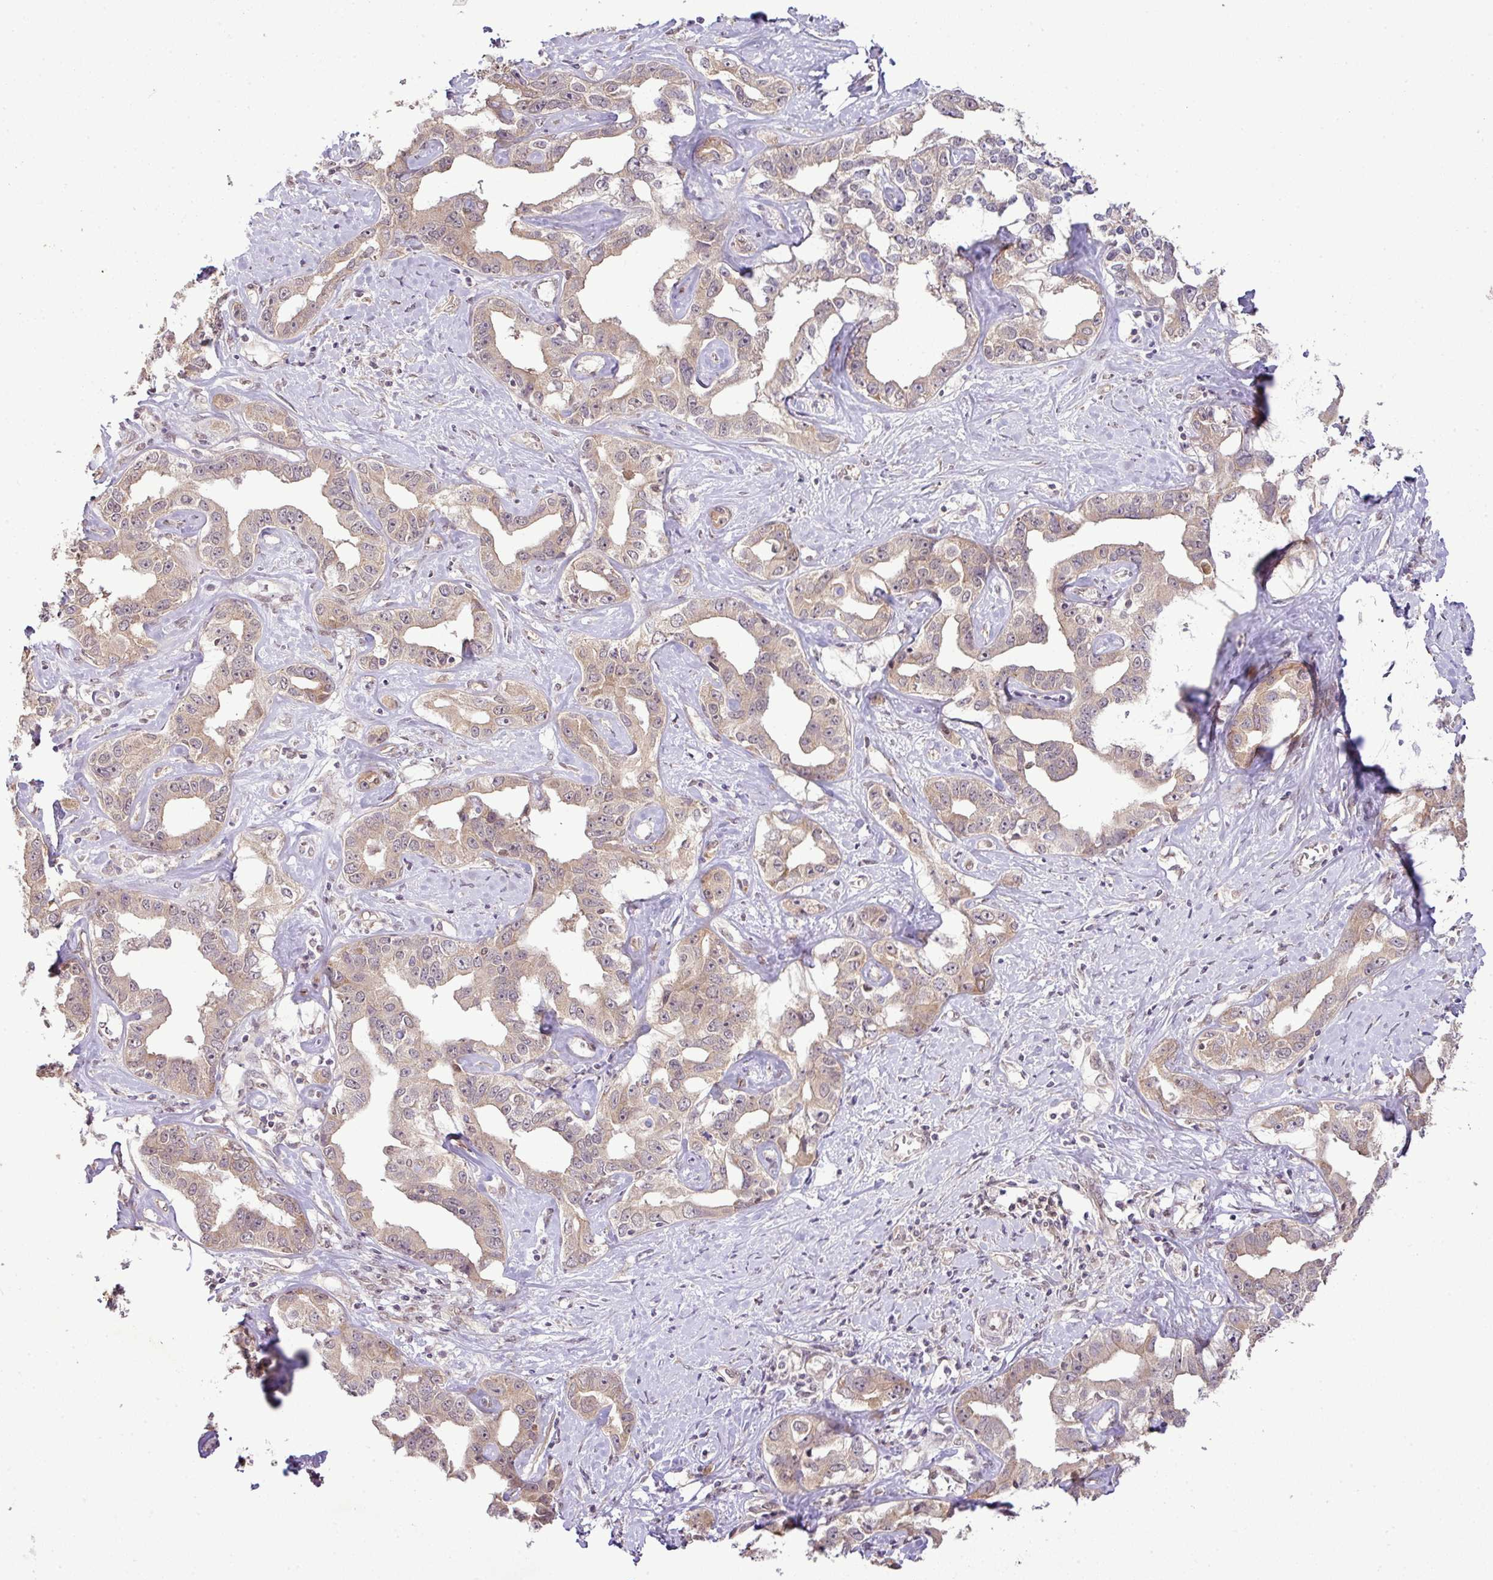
{"staining": {"intensity": "weak", "quantity": ">75%", "location": "cytoplasmic/membranous"}, "tissue": "liver cancer", "cell_type": "Tumor cells", "image_type": "cancer", "snomed": [{"axis": "morphology", "description": "Cholangiocarcinoma"}, {"axis": "topography", "description": "Liver"}], "caption": "Protein staining displays weak cytoplasmic/membranous expression in approximately >75% of tumor cells in liver cholangiocarcinoma.", "gene": "DNAAF4", "patient": {"sex": "male", "age": 59}}